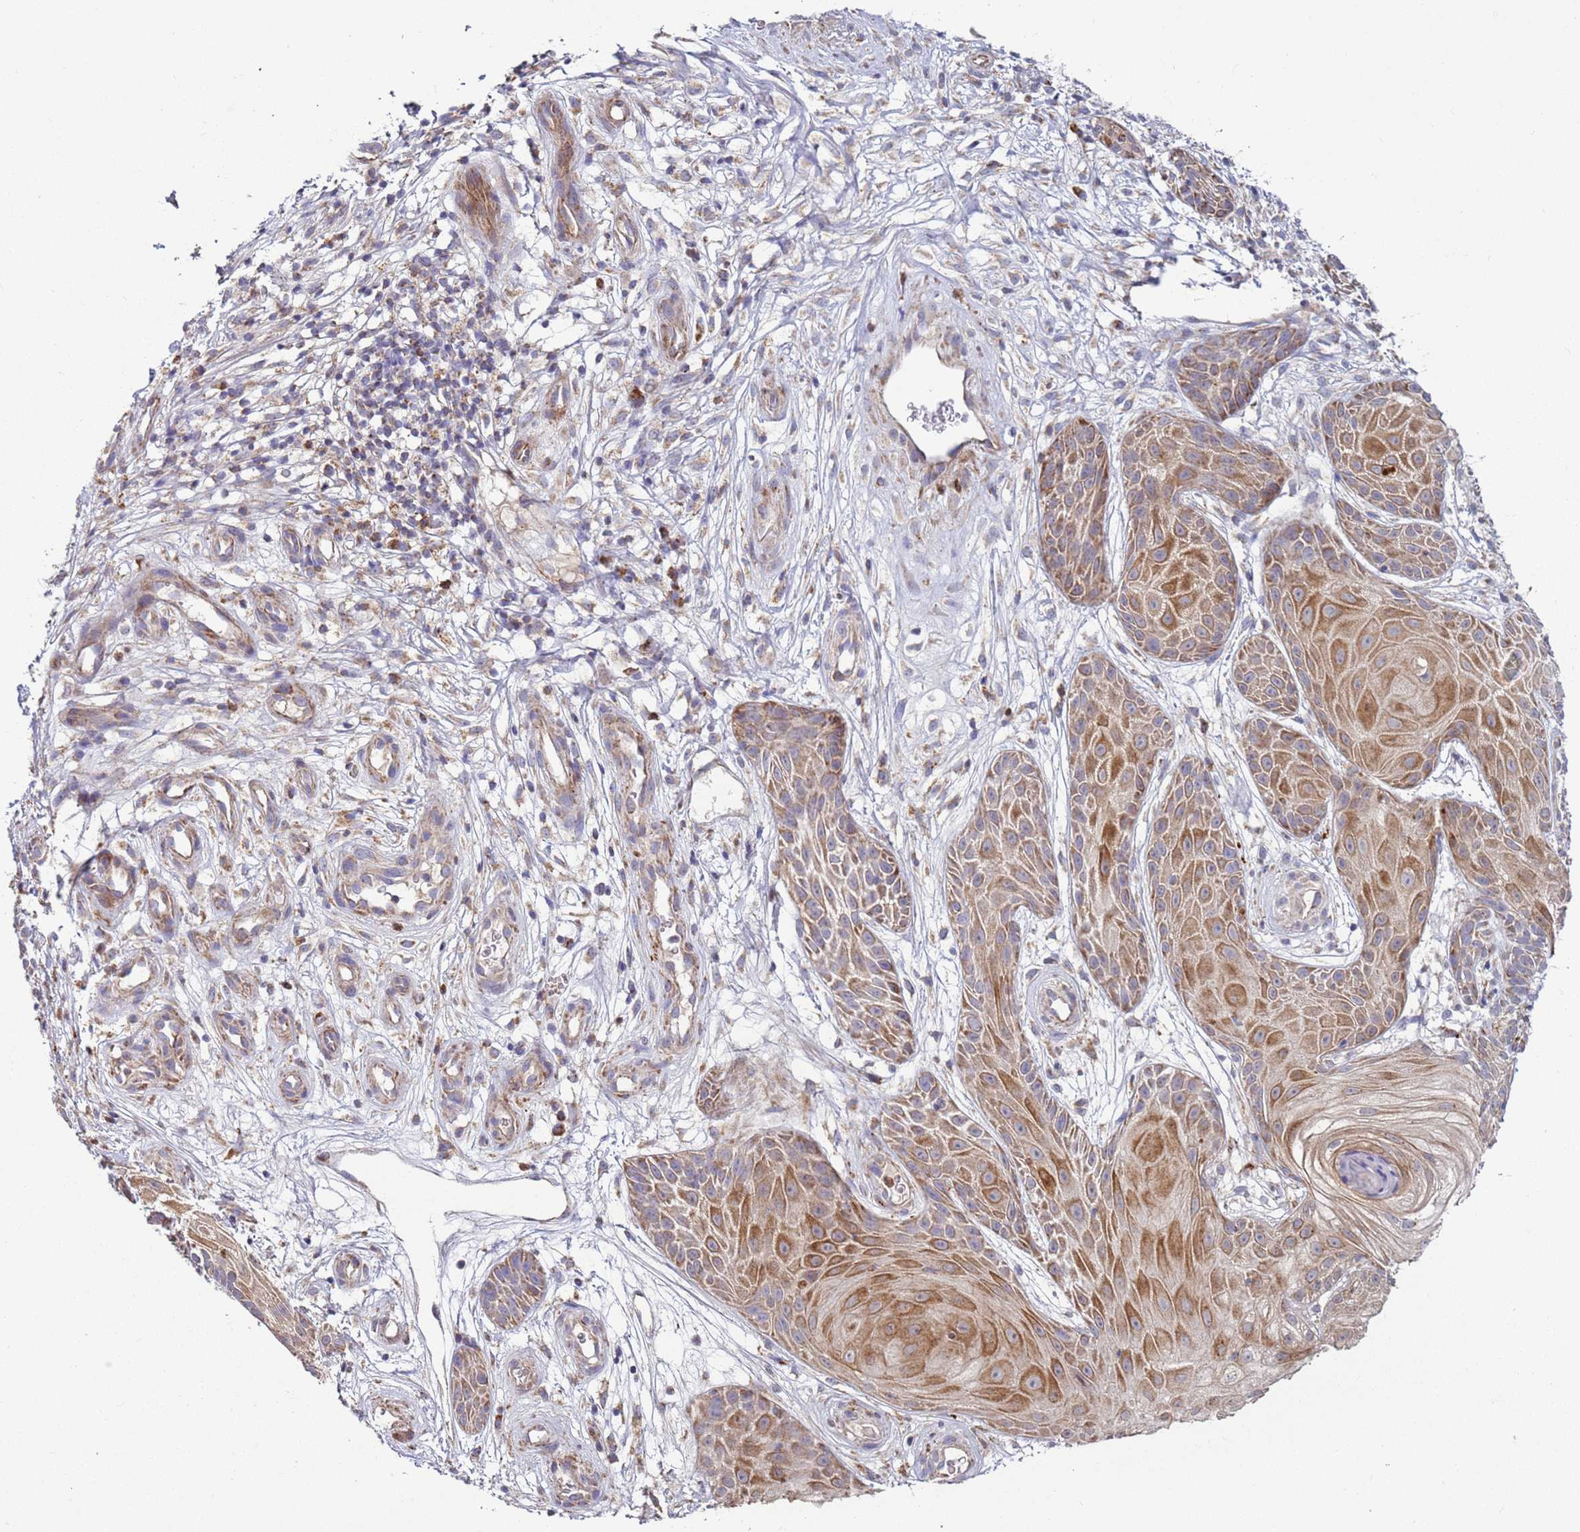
{"staining": {"intensity": "moderate", "quantity": "25%-75%", "location": "cytoplasmic/membranous"}, "tissue": "skin cancer", "cell_type": "Tumor cells", "image_type": "cancer", "snomed": [{"axis": "morphology", "description": "Basal cell carcinoma"}, {"axis": "topography", "description": "Skin"}], "caption": "Immunohistochemical staining of human skin cancer (basal cell carcinoma) demonstrates moderate cytoplasmic/membranous protein positivity in about 25%-75% of tumor cells.", "gene": "FBXO33", "patient": {"sex": "male", "age": 89}}